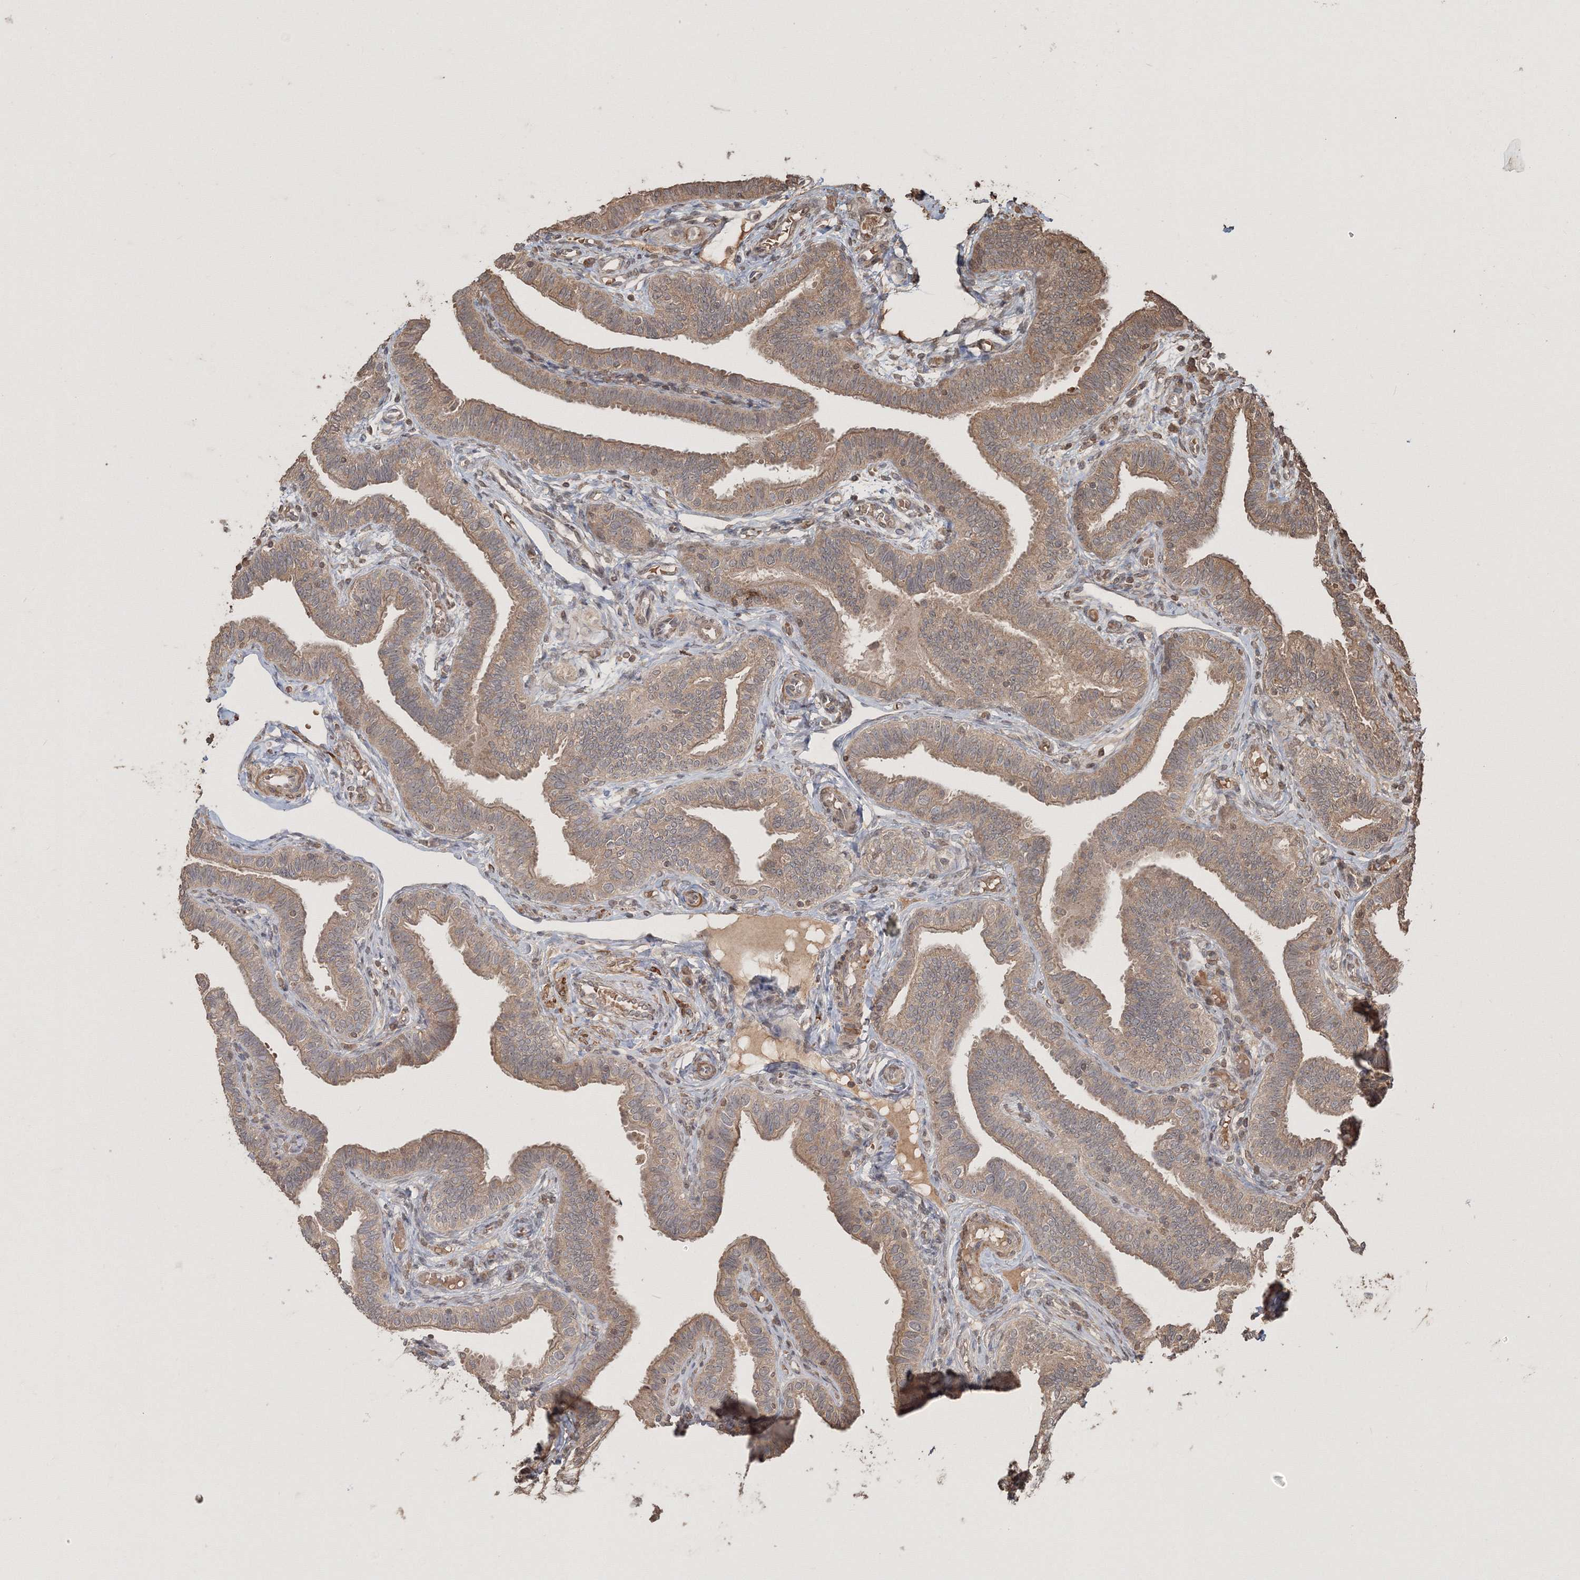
{"staining": {"intensity": "moderate", "quantity": "25%-75%", "location": "cytoplasmic/membranous"}, "tissue": "fallopian tube", "cell_type": "Glandular cells", "image_type": "normal", "snomed": [{"axis": "morphology", "description": "Normal tissue, NOS"}, {"axis": "topography", "description": "Fallopian tube"}], "caption": "Fallopian tube stained with immunohistochemistry (IHC) exhibits moderate cytoplasmic/membranous positivity in about 25%-75% of glandular cells.", "gene": "CCDC122", "patient": {"sex": "female", "age": 39}}